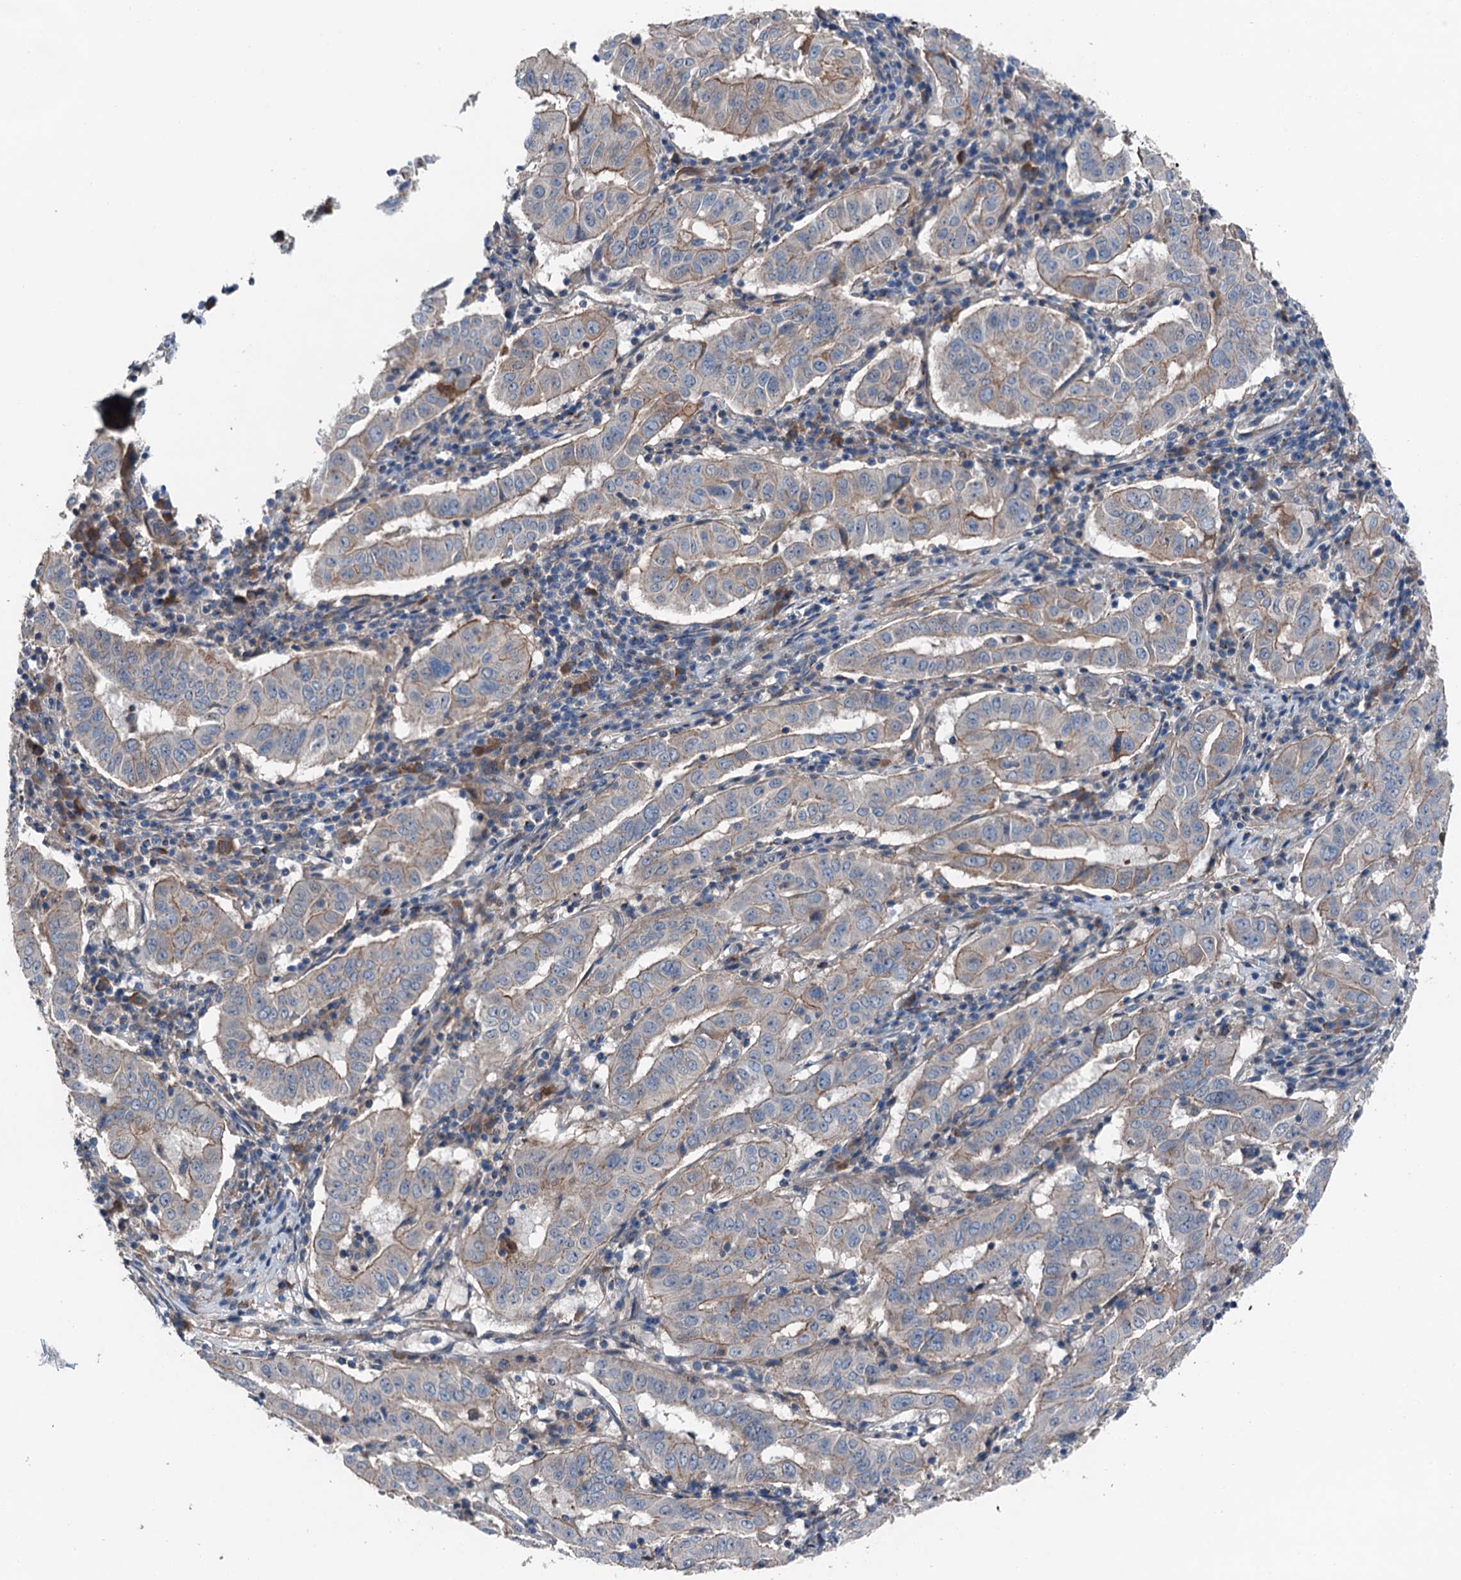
{"staining": {"intensity": "weak", "quantity": "25%-75%", "location": "cytoplasmic/membranous"}, "tissue": "pancreatic cancer", "cell_type": "Tumor cells", "image_type": "cancer", "snomed": [{"axis": "morphology", "description": "Adenocarcinoma, NOS"}, {"axis": "topography", "description": "Pancreas"}], "caption": "Pancreatic cancer (adenocarcinoma) was stained to show a protein in brown. There is low levels of weak cytoplasmic/membranous staining in about 25%-75% of tumor cells.", "gene": "SLC2A10", "patient": {"sex": "male", "age": 63}}